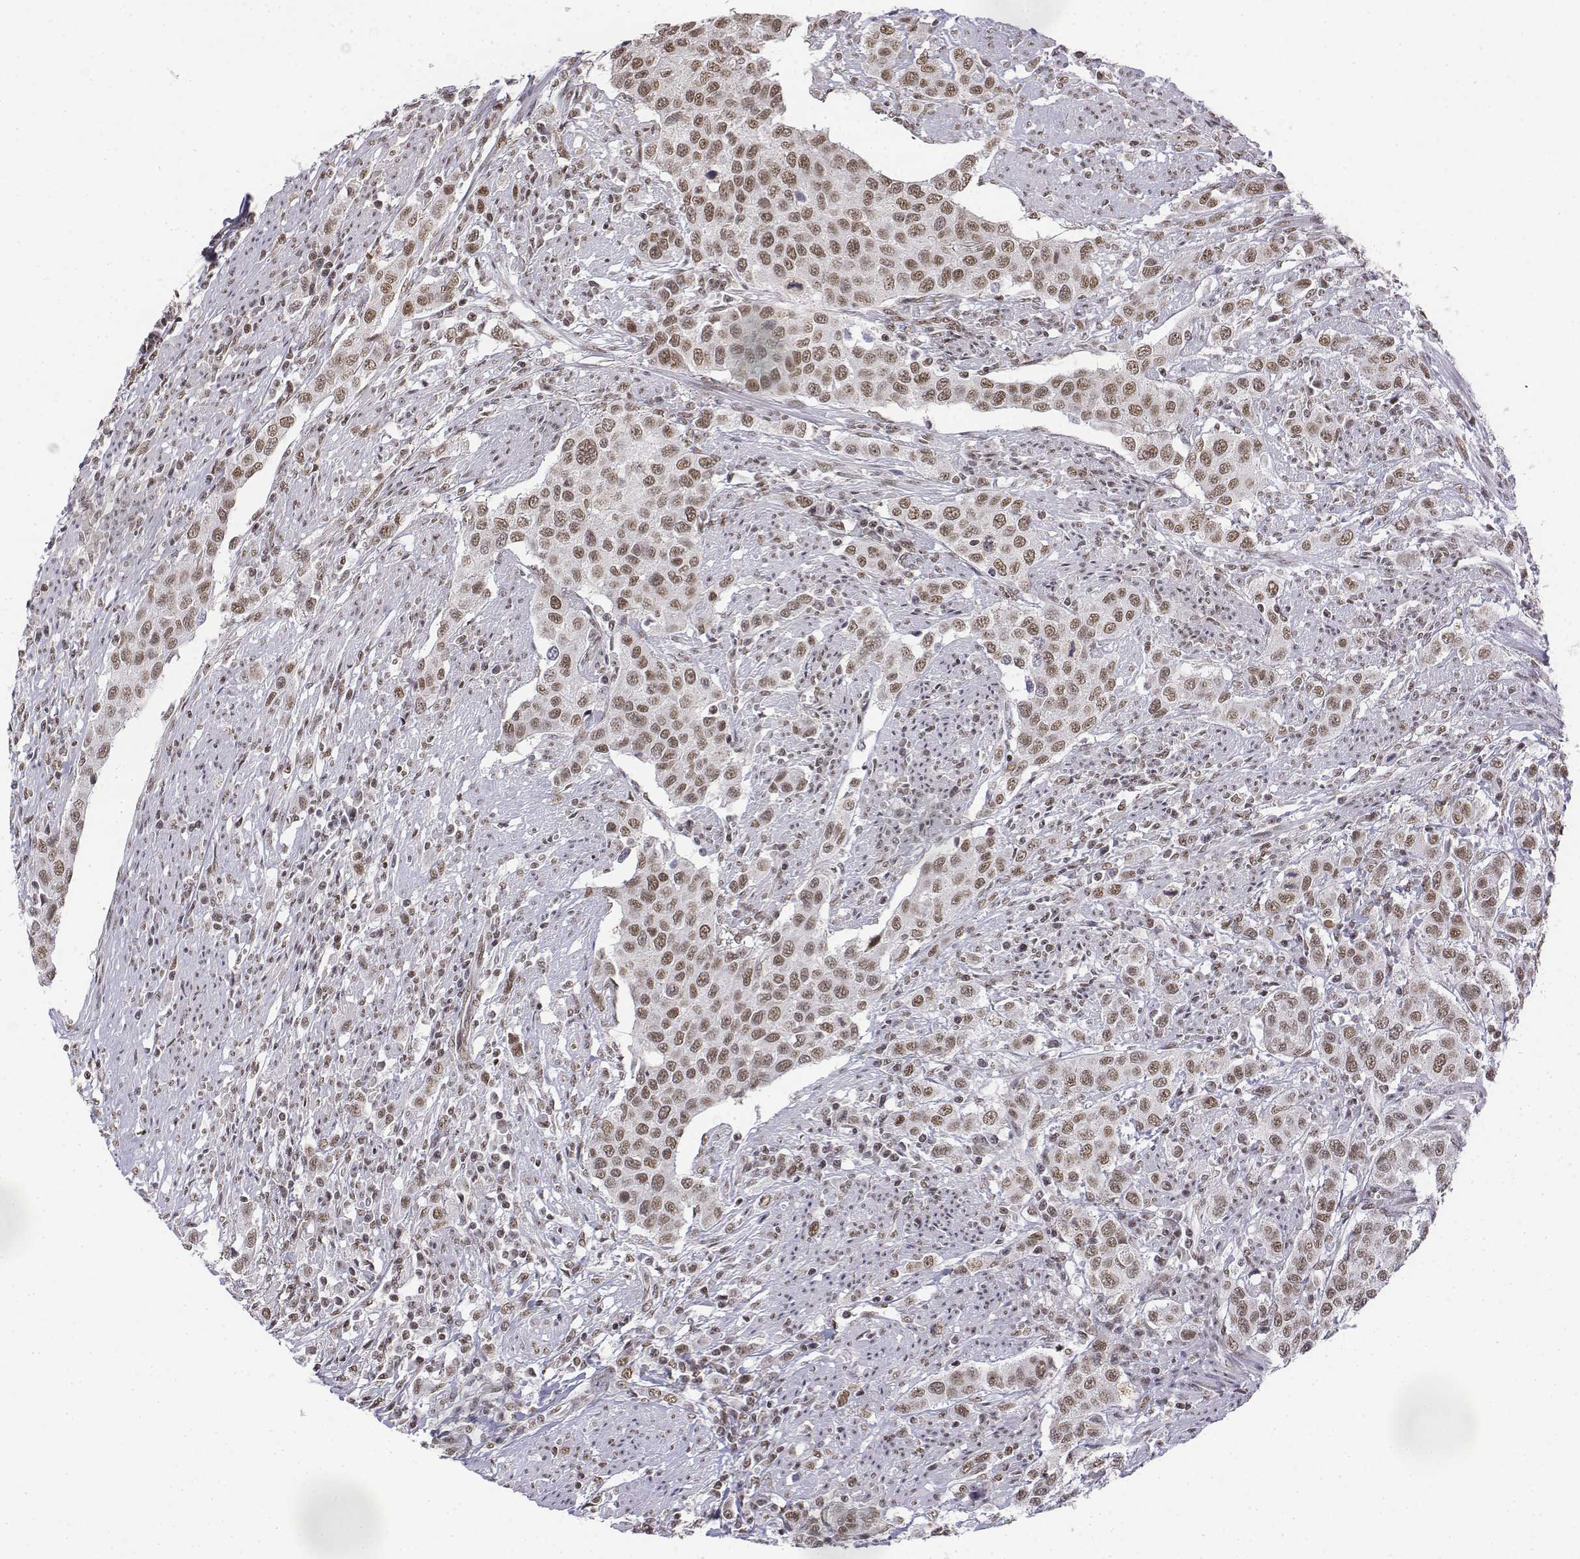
{"staining": {"intensity": "moderate", "quantity": ">75%", "location": "nuclear"}, "tissue": "urothelial cancer", "cell_type": "Tumor cells", "image_type": "cancer", "snomed": [{"axis": "morphology", "description": "Urothelial carcinoma, High grade"}, {"axis": "topography", "description": "Urinary bladder"}], "caption": "Tumor cells exhibit medium levels of moderate nuclear staining in approximately >75% of cells in high-grade urothelial carcinoma.", "gene": "SETD1A", "patient": {"sex": "female", "age": 58}}